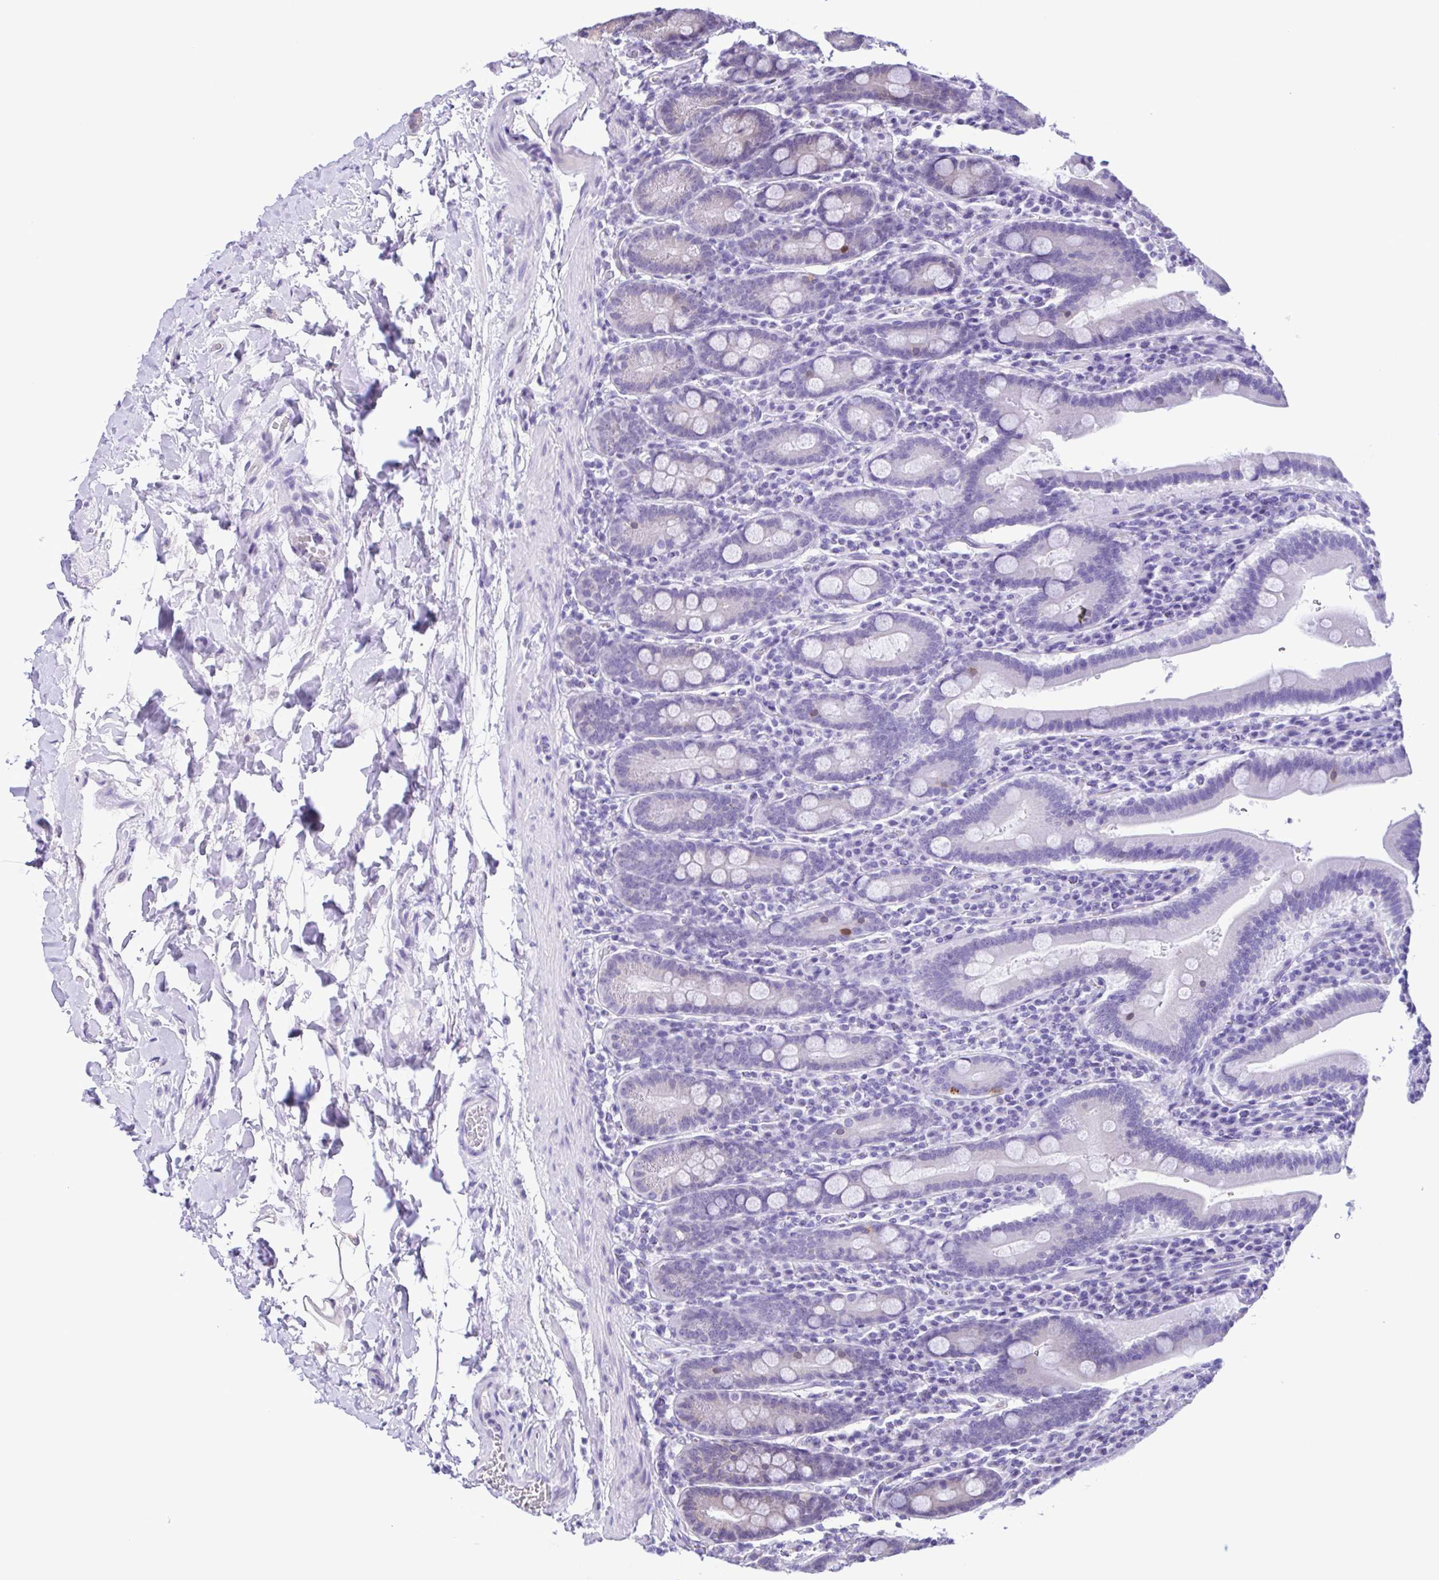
{"staining": {"intensity": "negative", "quantity": "none", "location": "none"}, "tissue": "small intestine", "cell_type": "Glandular cells", "image_type": "normal", "snomed": [{"axis": "morphology", "description": "Normal tissue, NOS"}, {"axis": "topography", "description": "Small intestine"}], "caption": "Human small intestine stained for a protein using immunohistochemistry shows no positivity in glandular cells.", "gene": "ENSG00000286022", "patient": {"sex": "male", "age": 26}}